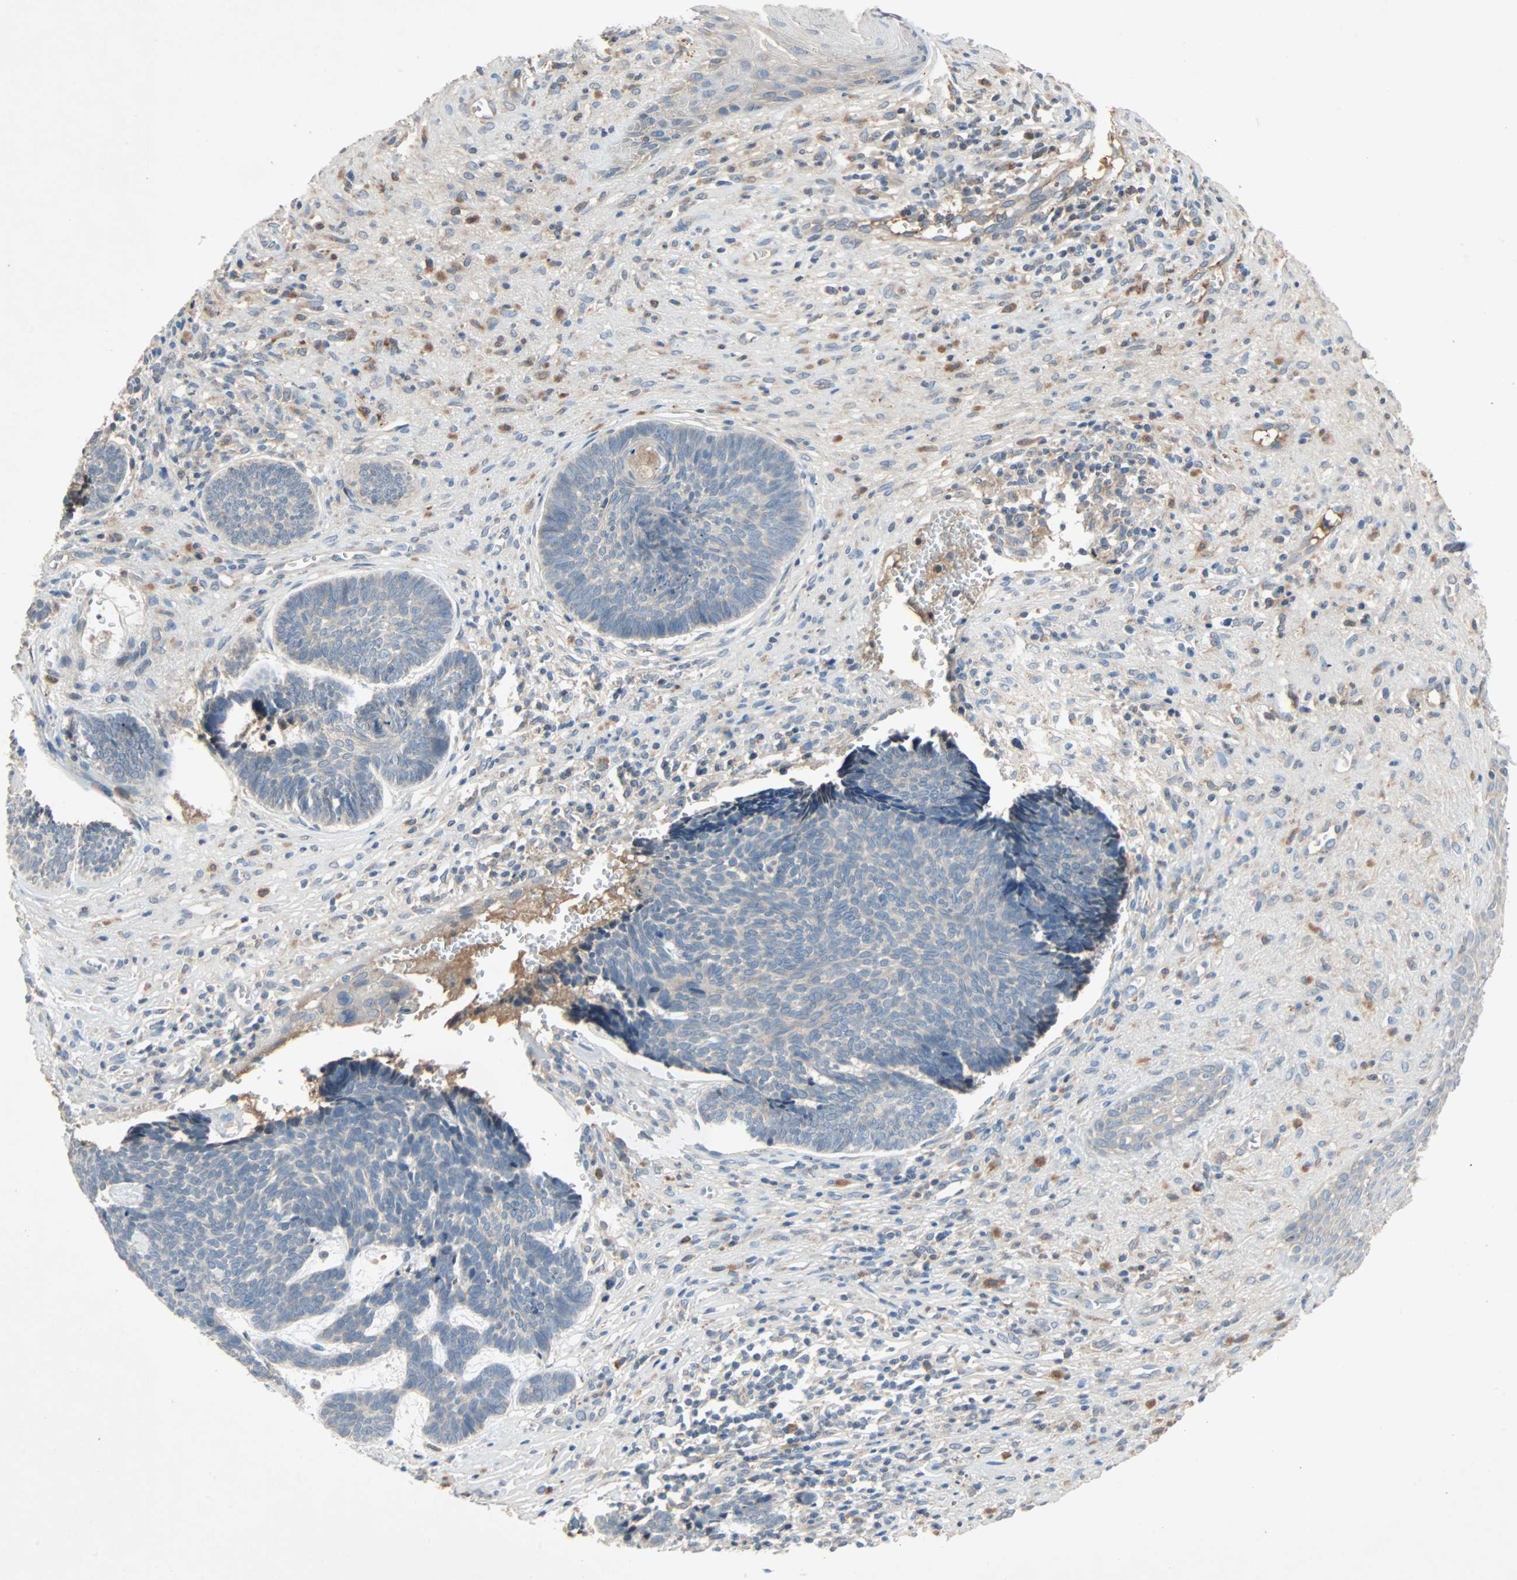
{"staining": {"intensity": "weak", "quantity": "25%-75%", "location": "cytoplasmic/membranous"}, "tissue": "skin cancer", "cell_type": "Tumor cells", "image_type": "cancer", "snomed": [{"axis": "morphology", "description": "Basal cell carcinoma"}, {"axis": "topography", "description": "Skin"}], "caption": "Immunohistochemistry (IHC) photomicrograph of neoplastic tissue: skin basal cell carcinoma stained using immunohistochemistry displays low levels of weak protein expression localized specifically in the cytoplasmic/membranous of tumor cells, appearing as a cytoplasmic/membranous brown color.", "gene": "XYLT1", "patient": {"sex": "male", "age": 84}}